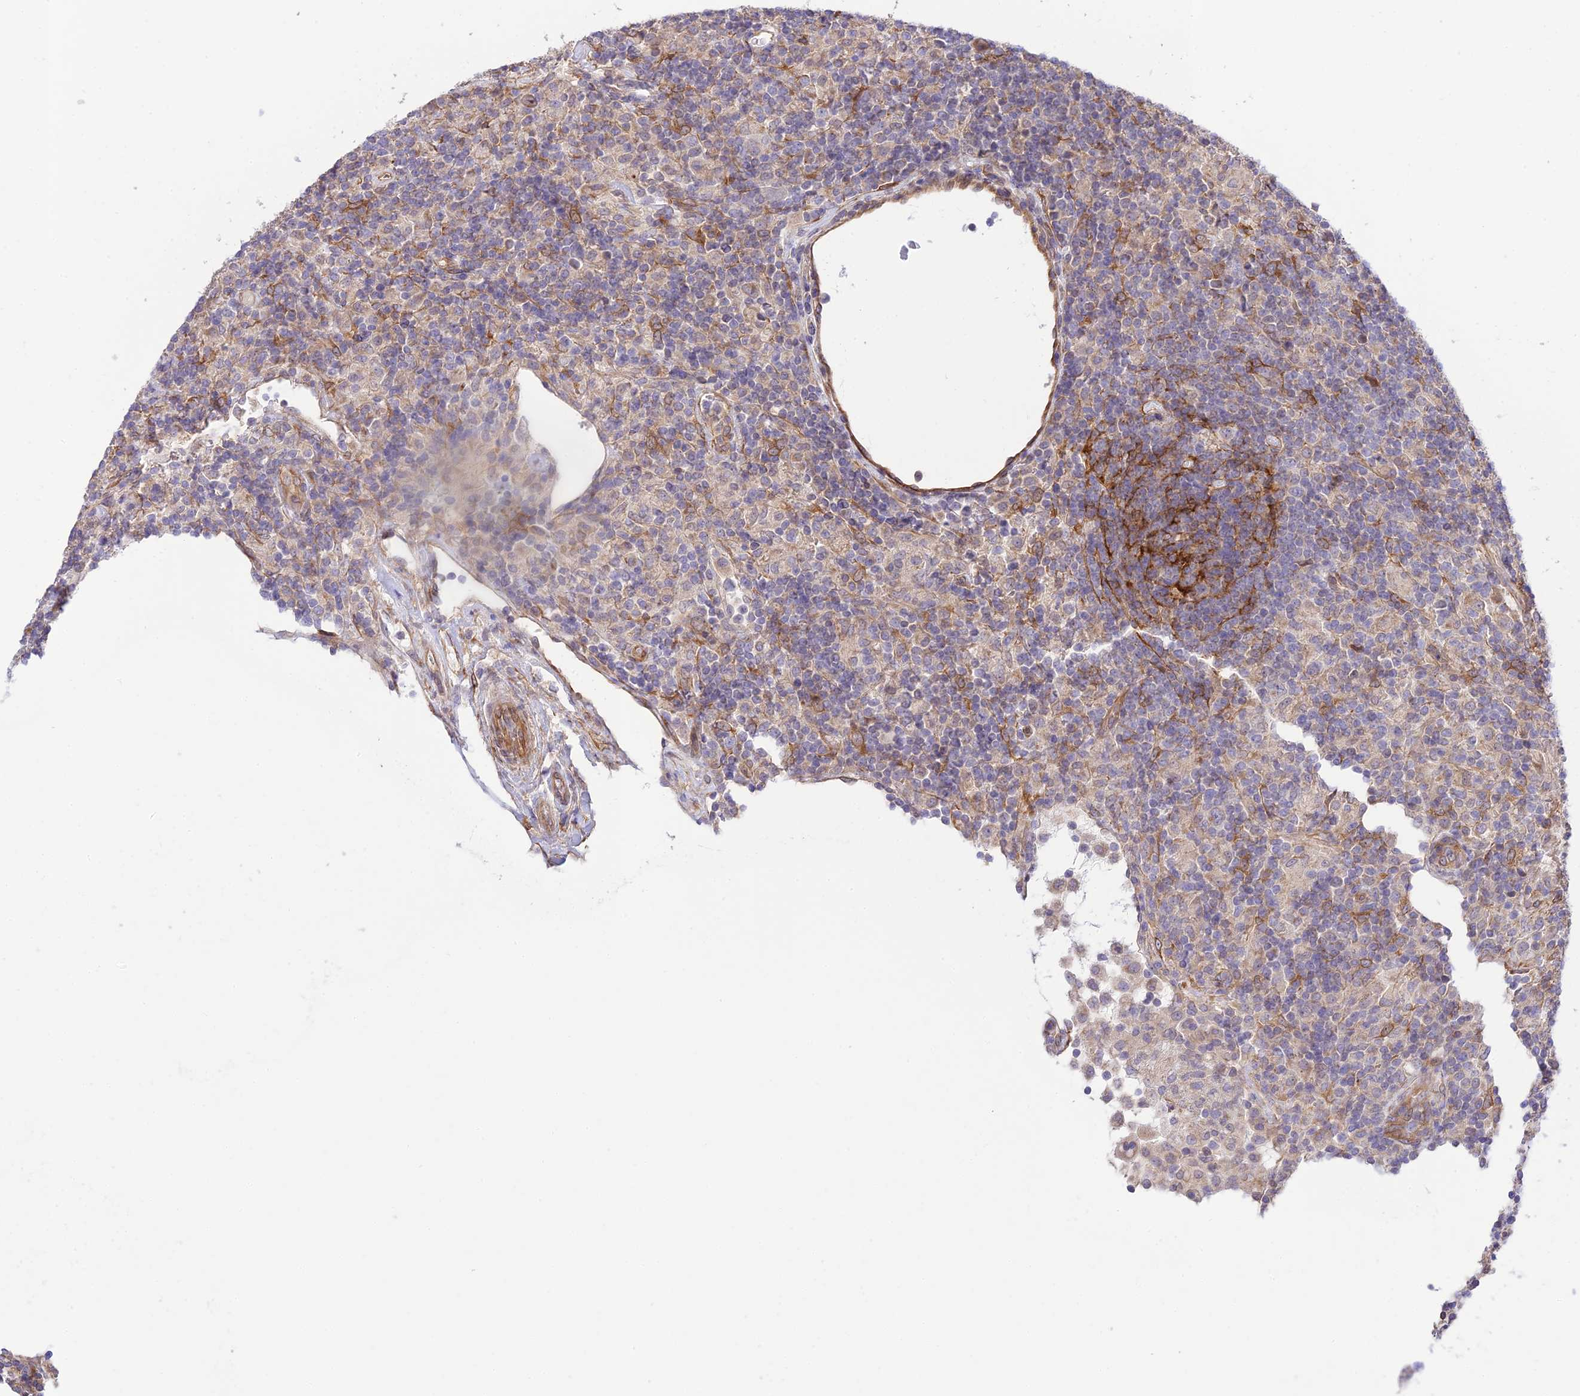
{"staining": {"intensity": "negative", "quantity": "none", "location": "none"}, "tissue": "lymphoma", "cell_type": "Tumor cells", "image_type": "cancer", "snomed": [{"axis": "morphology", "description": "Hodgkin's disease, NOS"}, {"axis": "topography", "description": "Lymph node"}], "caption": "Human lymphoma stained for a protein using IHC displays no positivity in tumor cells.", "gene": "EXOC3L4", "patient": {"sex": "male", "age": 70}}